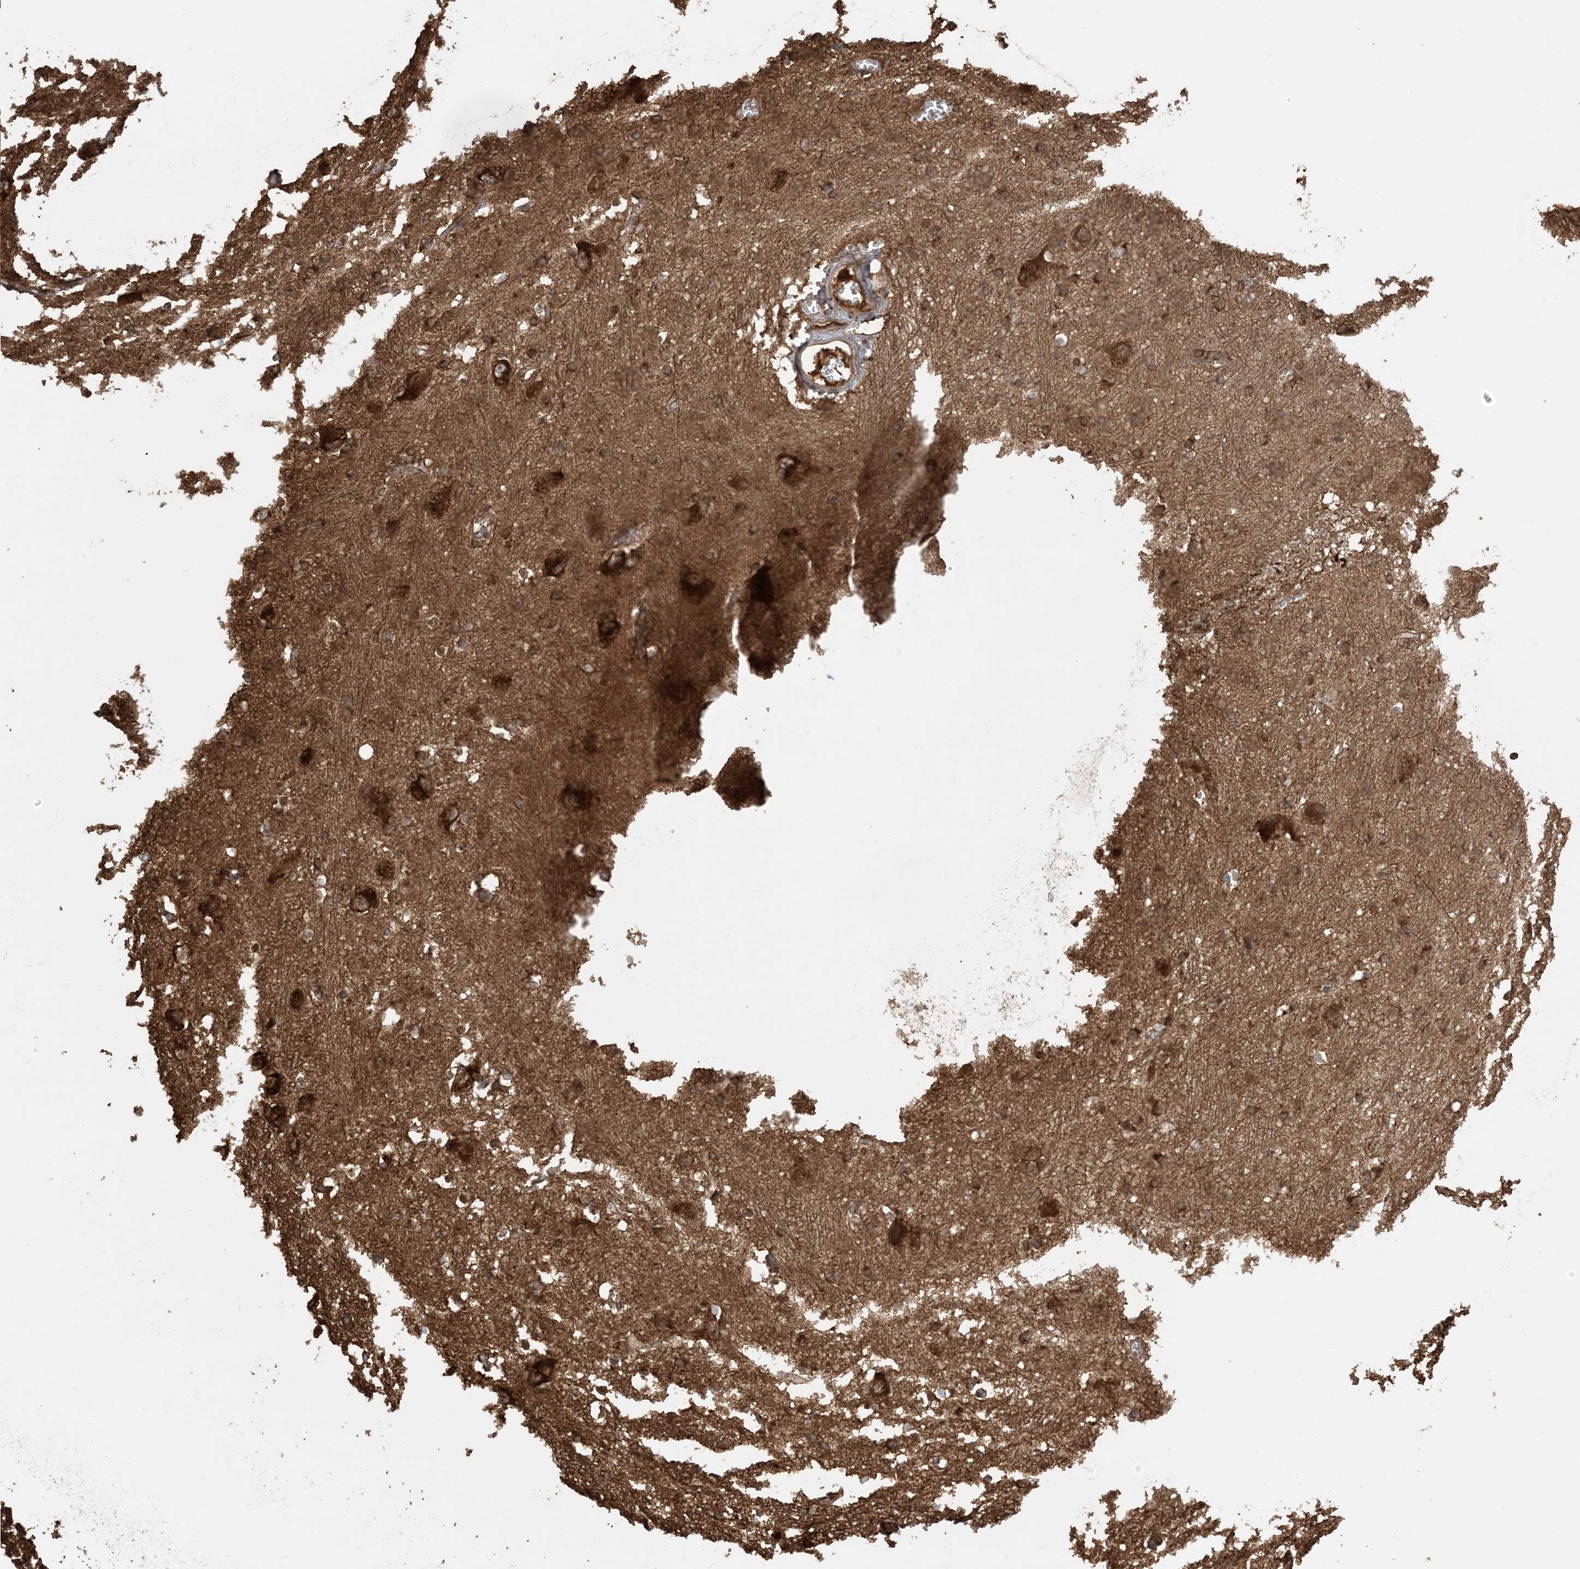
{"staining": {"intensity": "moderate", "quantity": ">75%", "location": "cytoplasmic/membranous"}, "tissue": "caudate", "cell_type": "Glial cells", "image_type": "normal", "snomed": [{"axis": "morphology", "description": "Normal tissue, NOS"}, {"axis": "topography", "description": "Lateral ventricle wall"}], "caption": "Immunohistochemical staining of benign caudate exhibits >75% levels of moderate cytoplasmic/membranous protein expression in approximately >75% of glial cells.", "gene": "SRP72", "patient": {"sex": "male", "age": 37}}